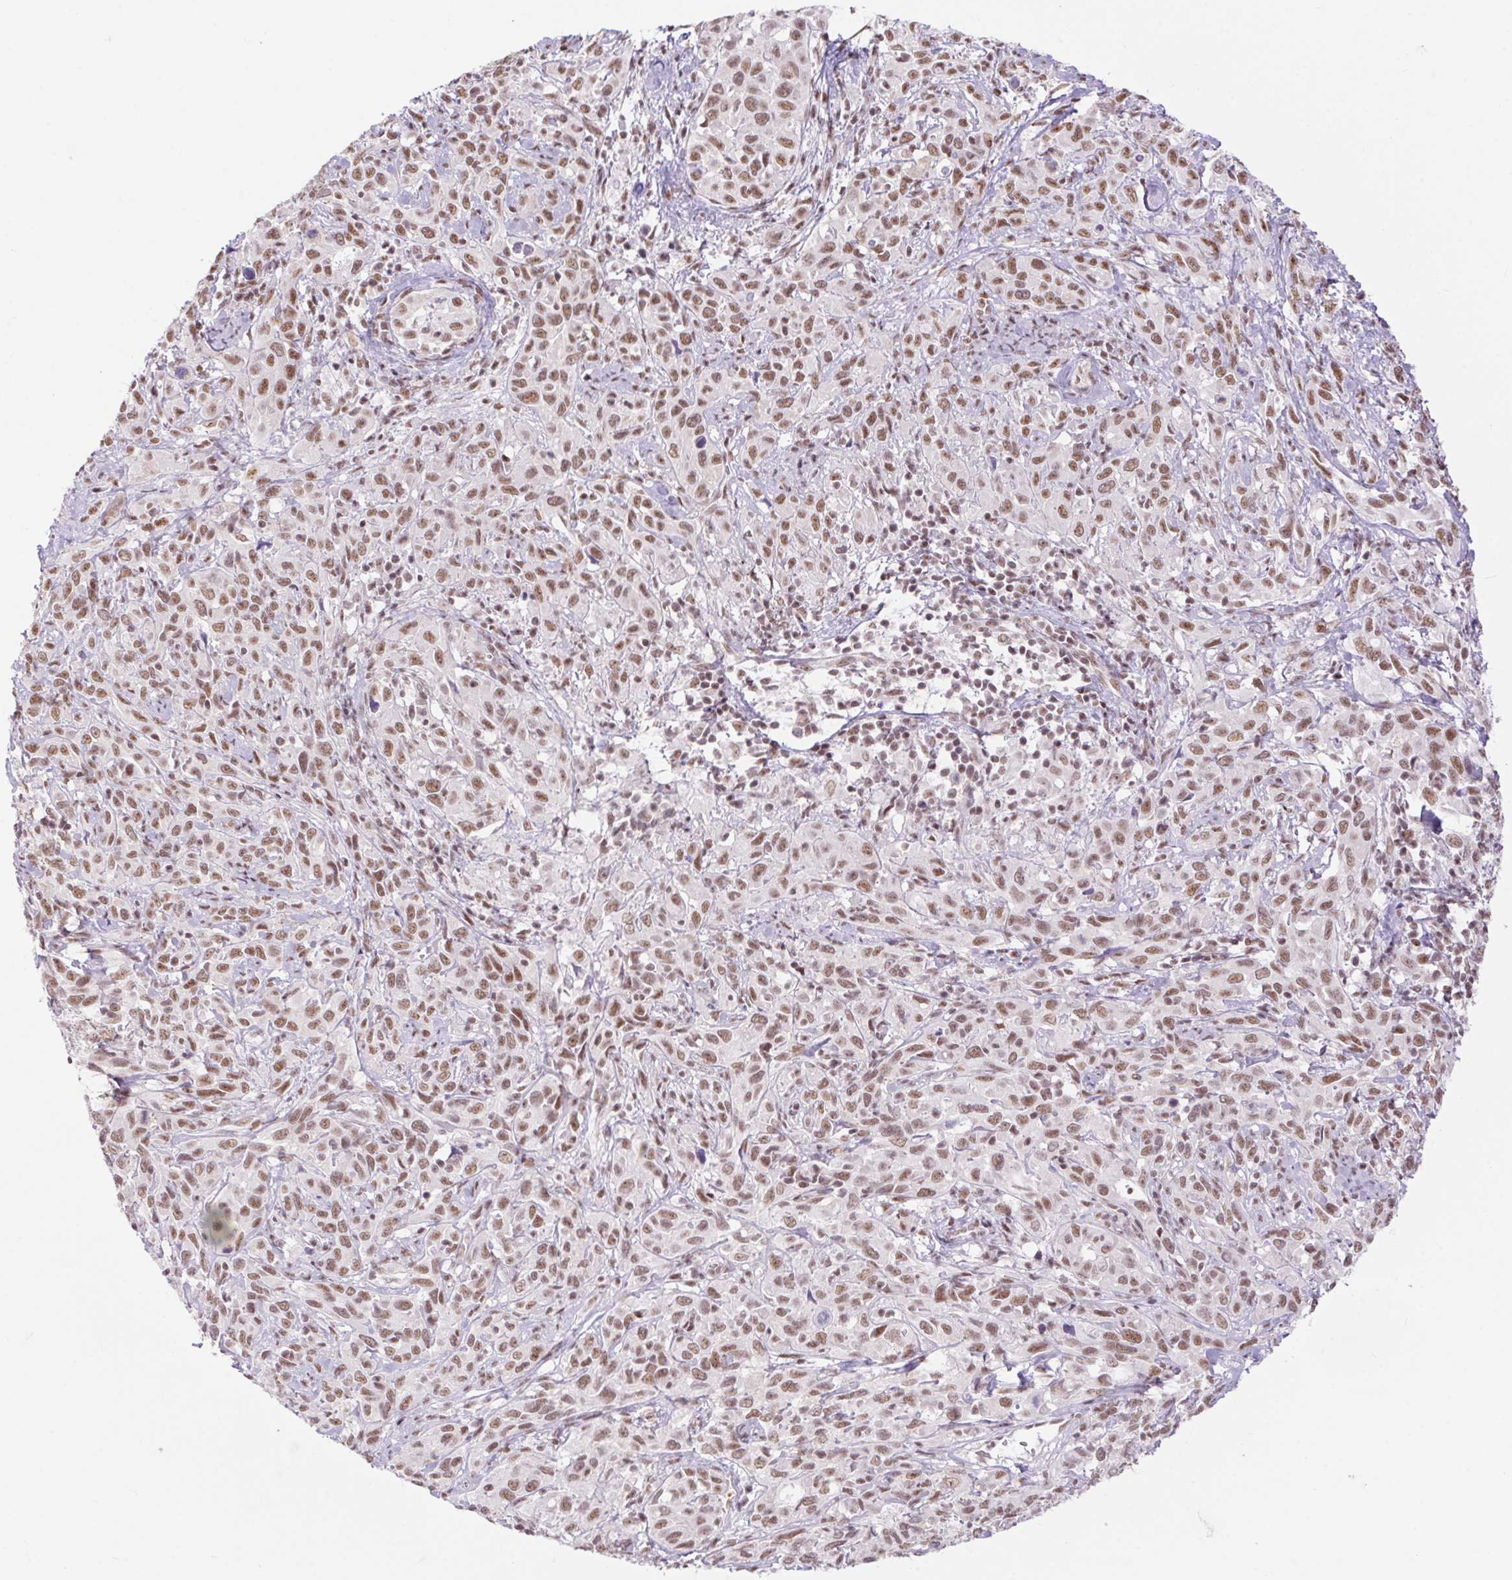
{"staining": {"intensity": "moderate", "quantity": ">75%", "location": "nuclear"}, "tissue": "cervical cancer", "cell_type": "Tumor cells", "image_type": "cancer", "snomed": [{"axis": "morphology", "description": "Normal tissue, NOS"}, {"axis": "morphology", "description": "Squamous cell carcinoma, NOS"}, {"axis": "topography", "description": "Cervix"}], "caption": "Human squamous cell carcinoma (cervical) stained with a protein marker displays moderate staining in tumor cells.", "gene": "DDX17", "patient": {"sex": "female", "age": 51}}